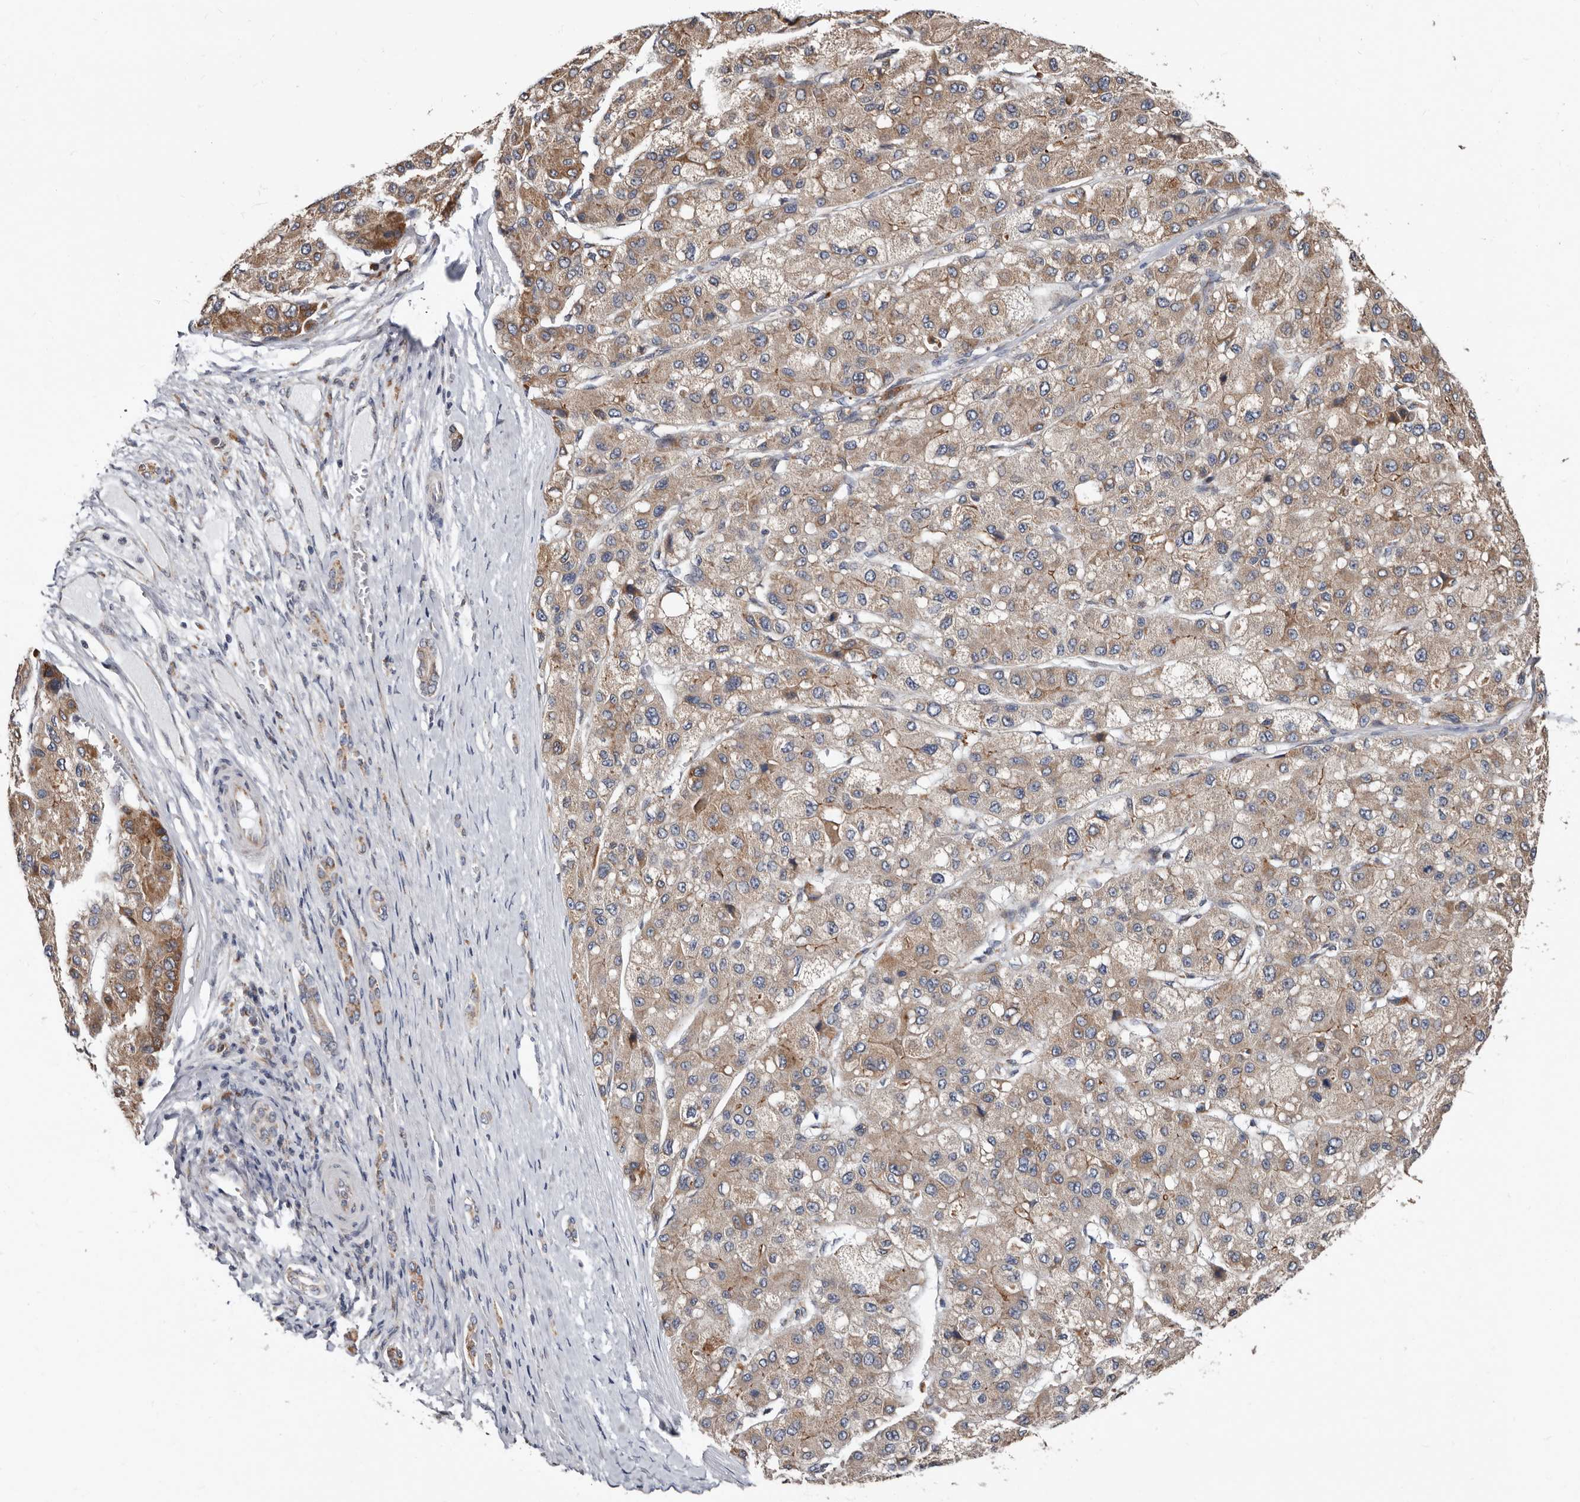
{"staining": {"intensity": "weak", "quantity": ">75%", "location": "cytoplasmic/membranous"}, "tissue": "liver cancer", "cell_type": "Tumor cells", "image_type": "cancer", "snomed": [{"axis": "morphology", "description": "Carcinoma, Hepatocellular, NOS"}, {"axis": "topography", "description": "Liver"}], "caption": "Weak cytoplasmic/membranous staining for a protein is seen in about >75% of tumor cells of liver hepatocellular carcinoma using immunohistochemistry (IHC).", "gene": "MRPL18", "patient": {"sex": "male", "age": 80}}